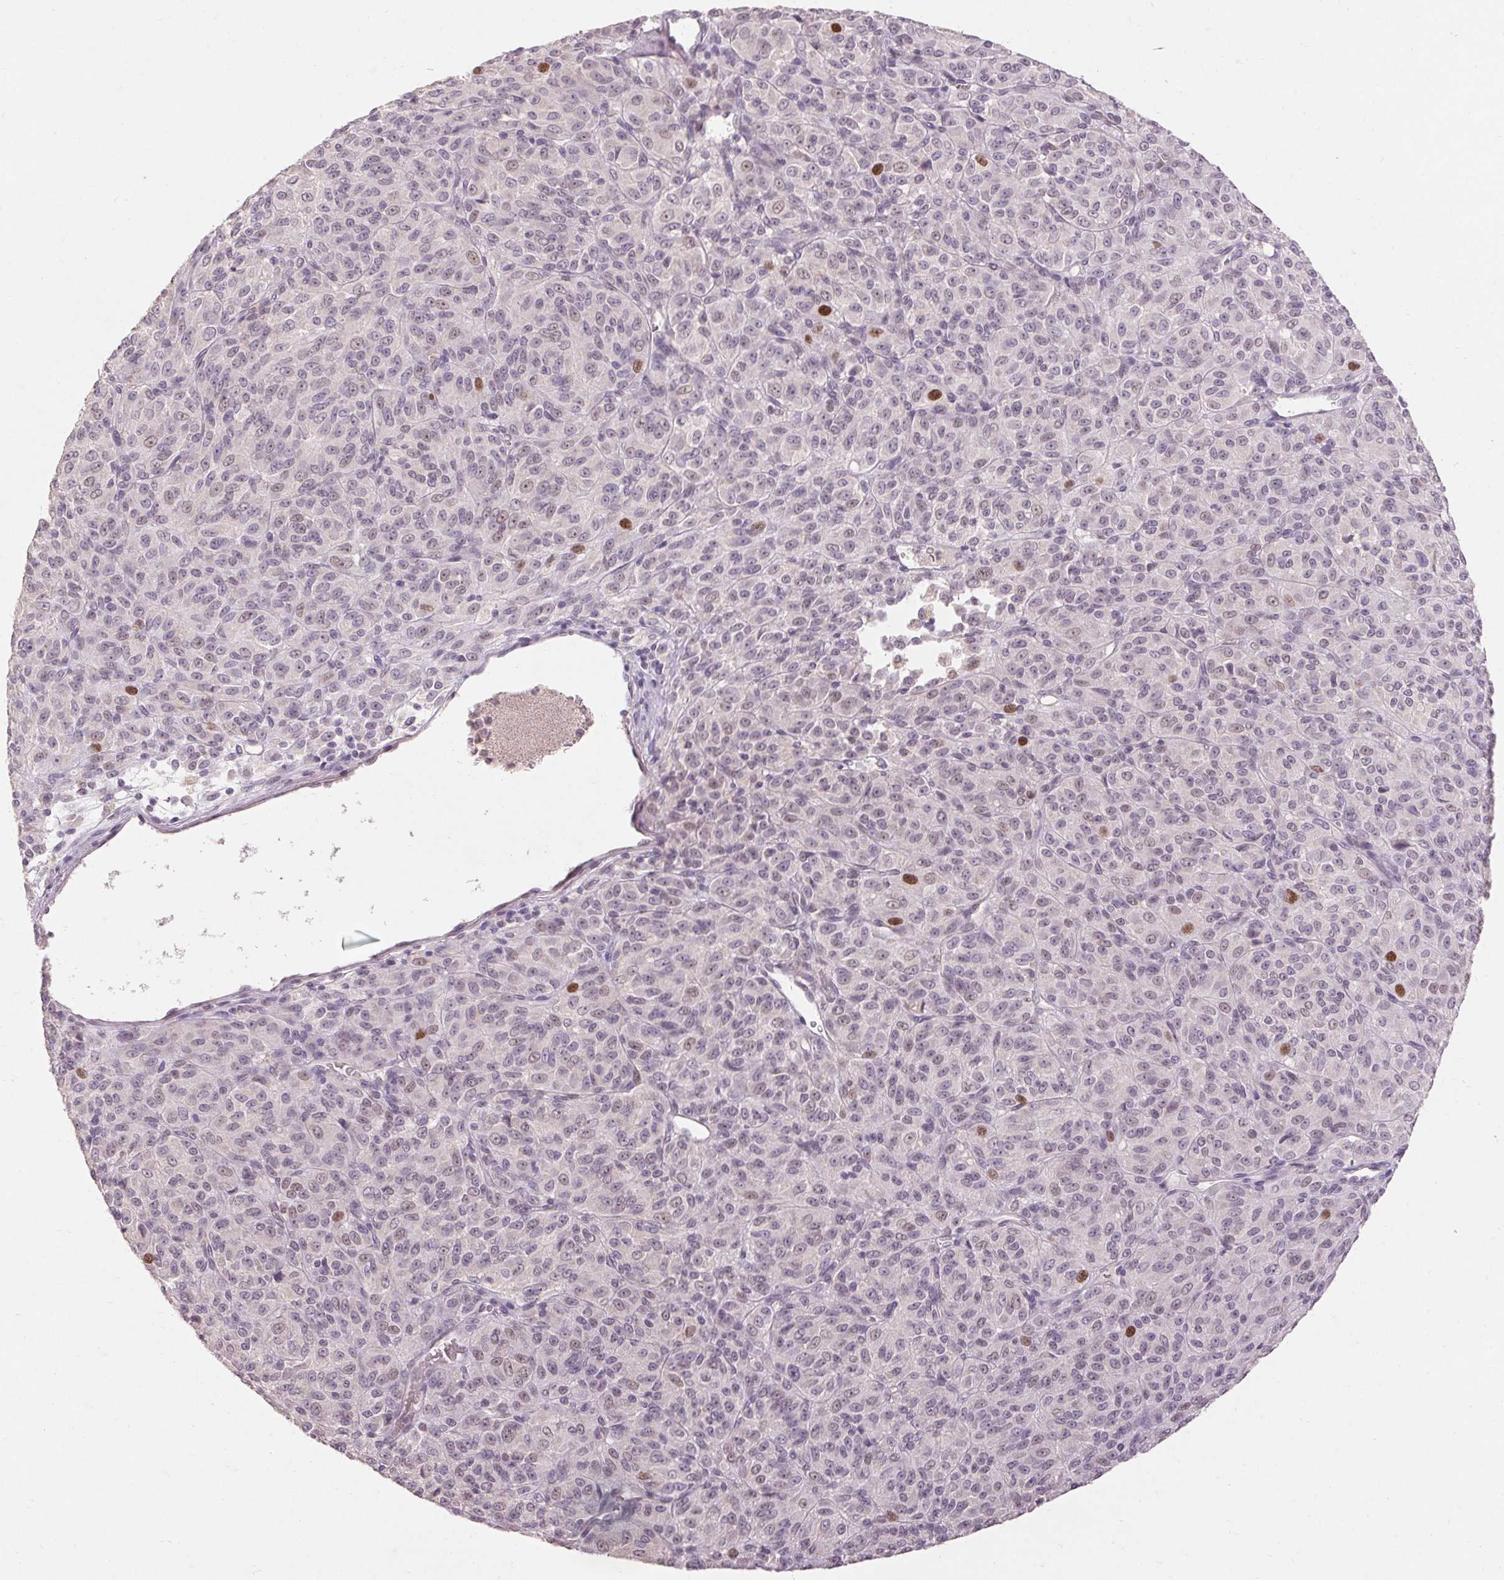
{"staining": {"intensity": "strong", "quantity": "<25%", "location": "nuclear"}, "tissue": "melanoma", "cell_type": "Tumor cells", "image_type": "cancer", "snomed": [{"axis": "morphology", "description": "Malignant melanoma, Metastatic site"}, {"axis": "topography", "description": "Brain"}], "caption": "Malignant melanoma (metastatic site) stained for a protein shows strong nuclear positivity in tumor cells.", "gene": "SKP2", "patient": {"sex": "female", "age": 56}}